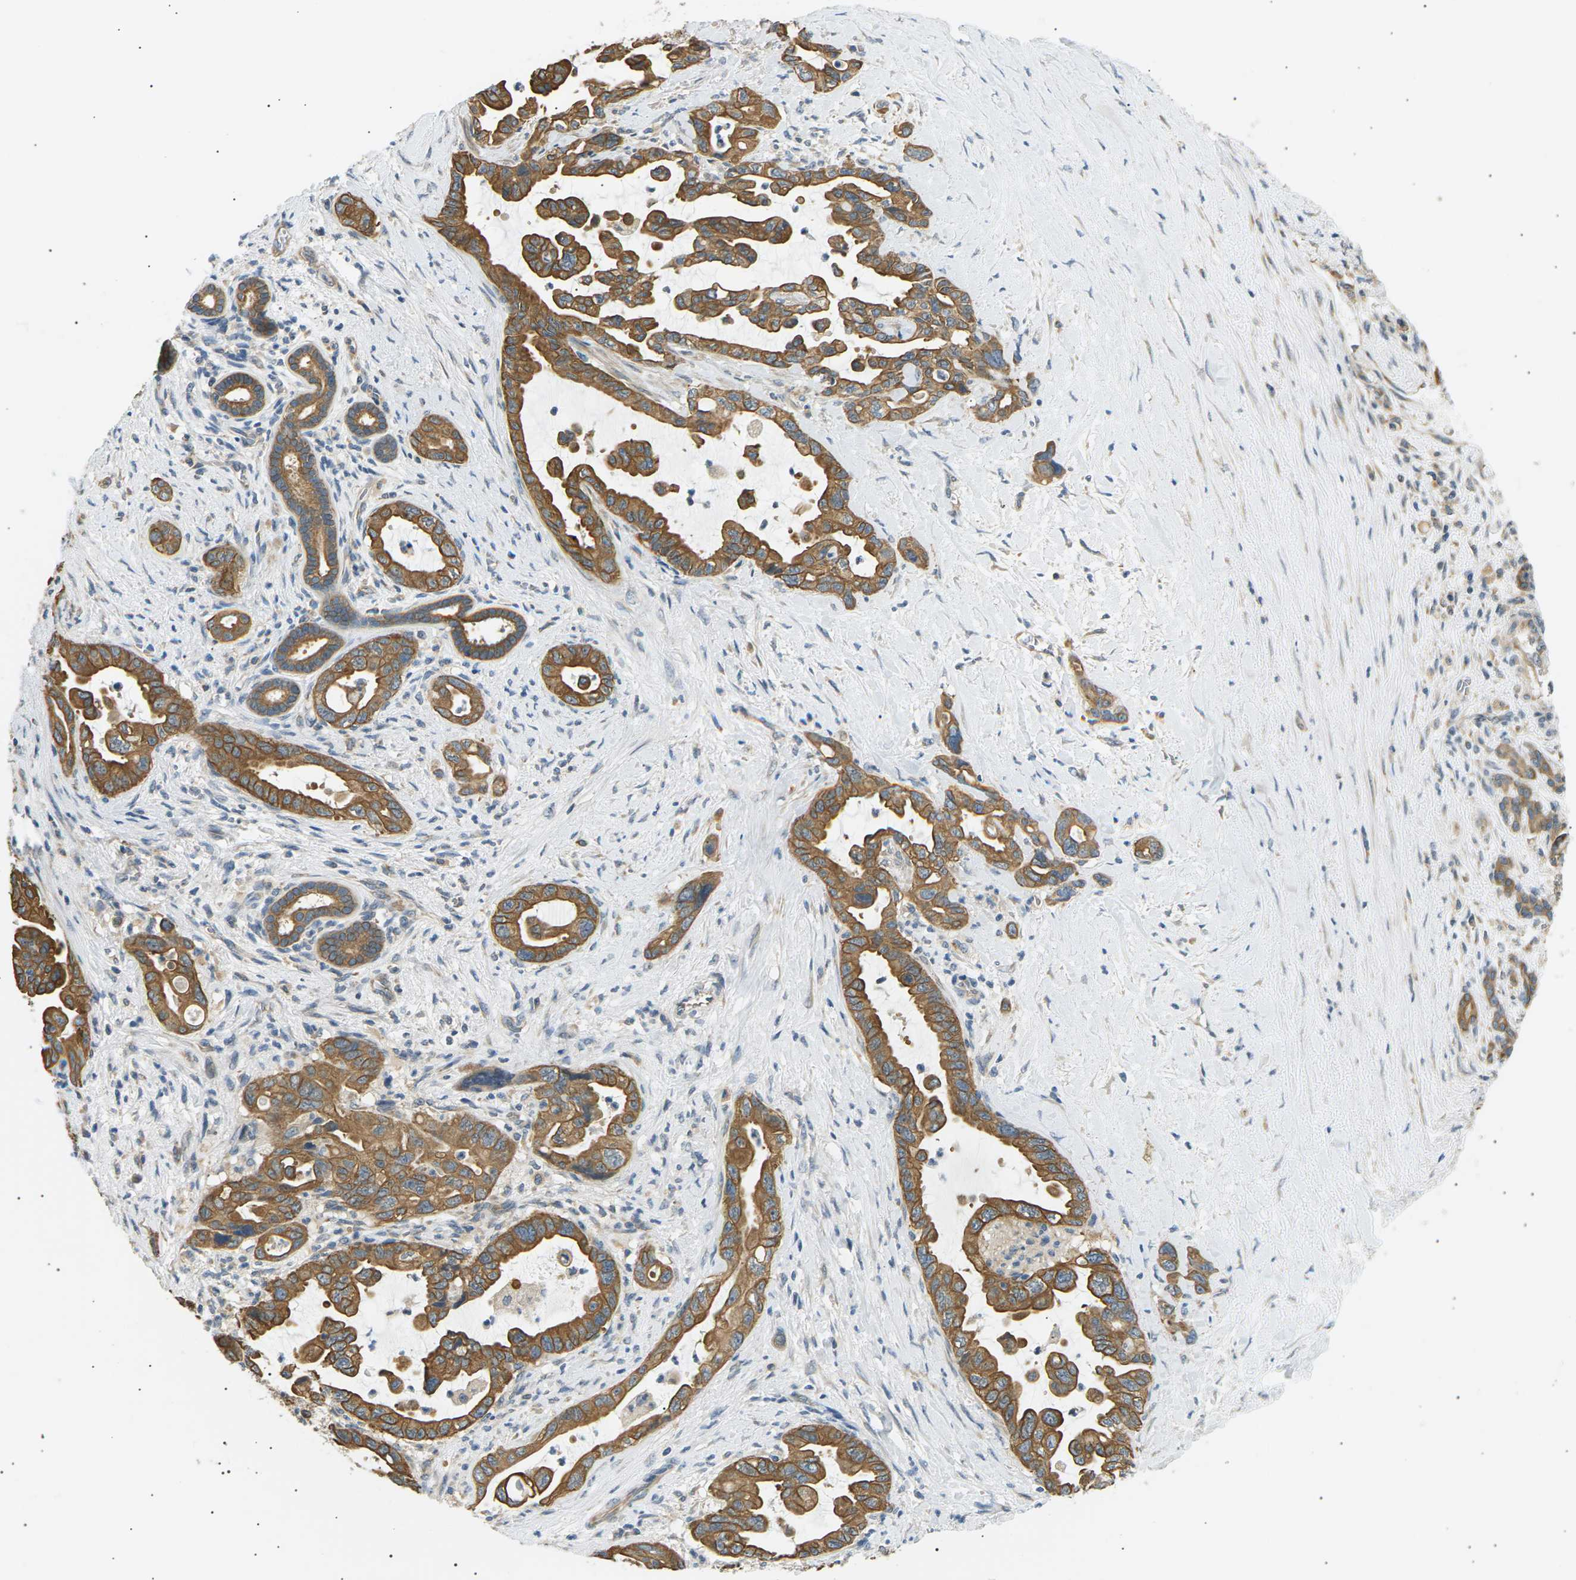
{"staining": {"intensity": "moderate", "quantity": ">75%", "location": "cytoplasmic/membranous"}, "tissue": "pancreatic cancer", "cell_type": "Tumor cells", "image_type": "cancer", "snomed": [{"axis": "morphology", "description": "Adenocarcinoma, NOS"}, {"axis": "topography", "description": "Pancreas"}], "caption": "IHC (DAB (3,3'-diaminobenzidine)) staining of human pancreatic adenocarcinoma displays moderate cytoplasmic/membranous protein staining in about >75% of tumor cells. (Brightfield microscopy of DAB IHC at high magnification).", "gene": "TBC1D8", "patient": {"sex": "male", "age": 70}}